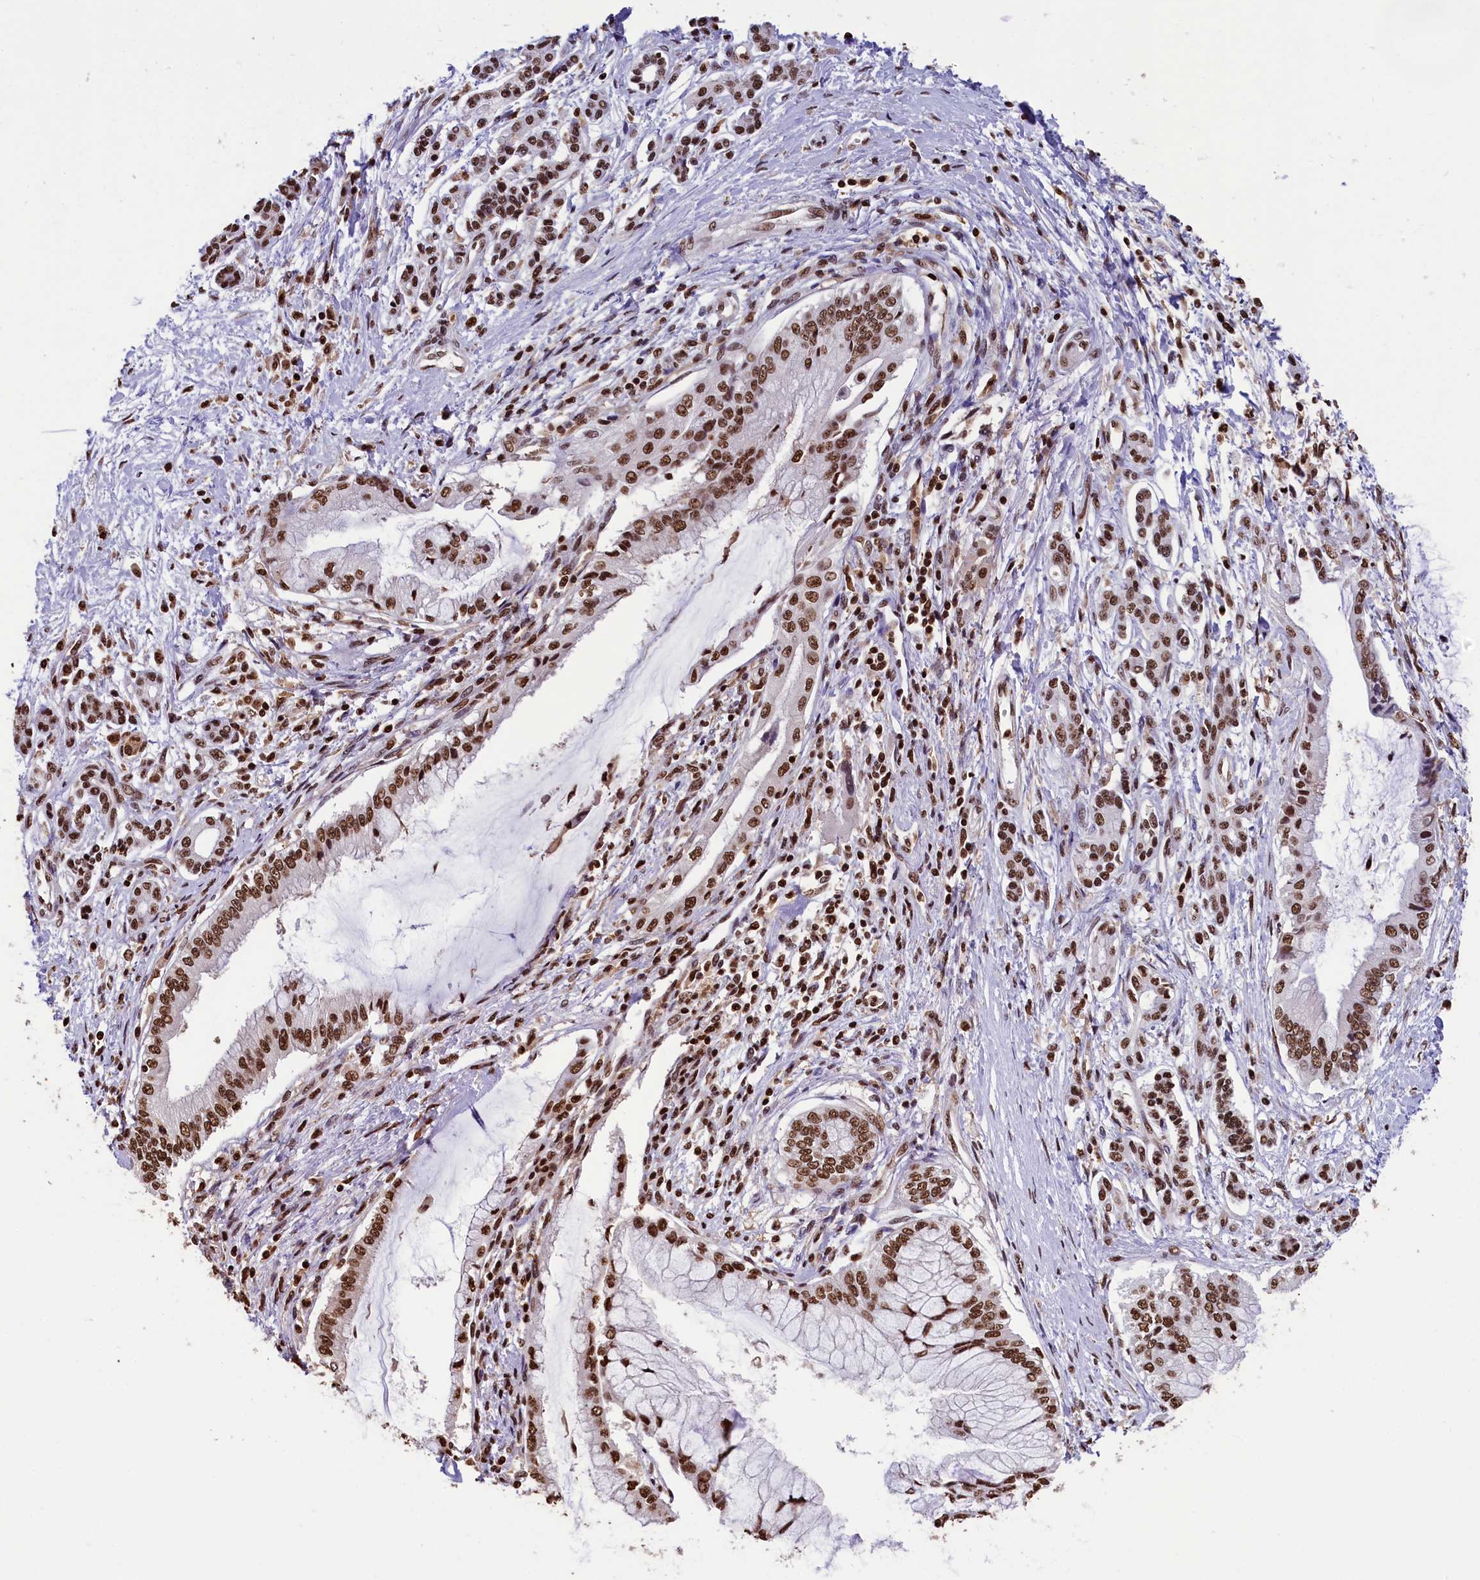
{"staining": {"intensity": "strong", "quantity": ">75%", "location": "nuclear"}, "tissue": "pancreatic cancer", "cell_type": "Tumor cells", "image_type": "cancer", "snomed": [{"axis": "morphology", "description": "Adenocarcinoma, NOS"}, {"axis": "topography", "description": "Pancreas"}], "caption": "Pancreatic cancer stained for a protein demonstrates strong nuclear positivity in tumor cells. (DAB IHC, brown staining for protein, blue staining for nuclei).", "gene": "SNRPD2", "patient": {"sex": "male", "age": 58}}